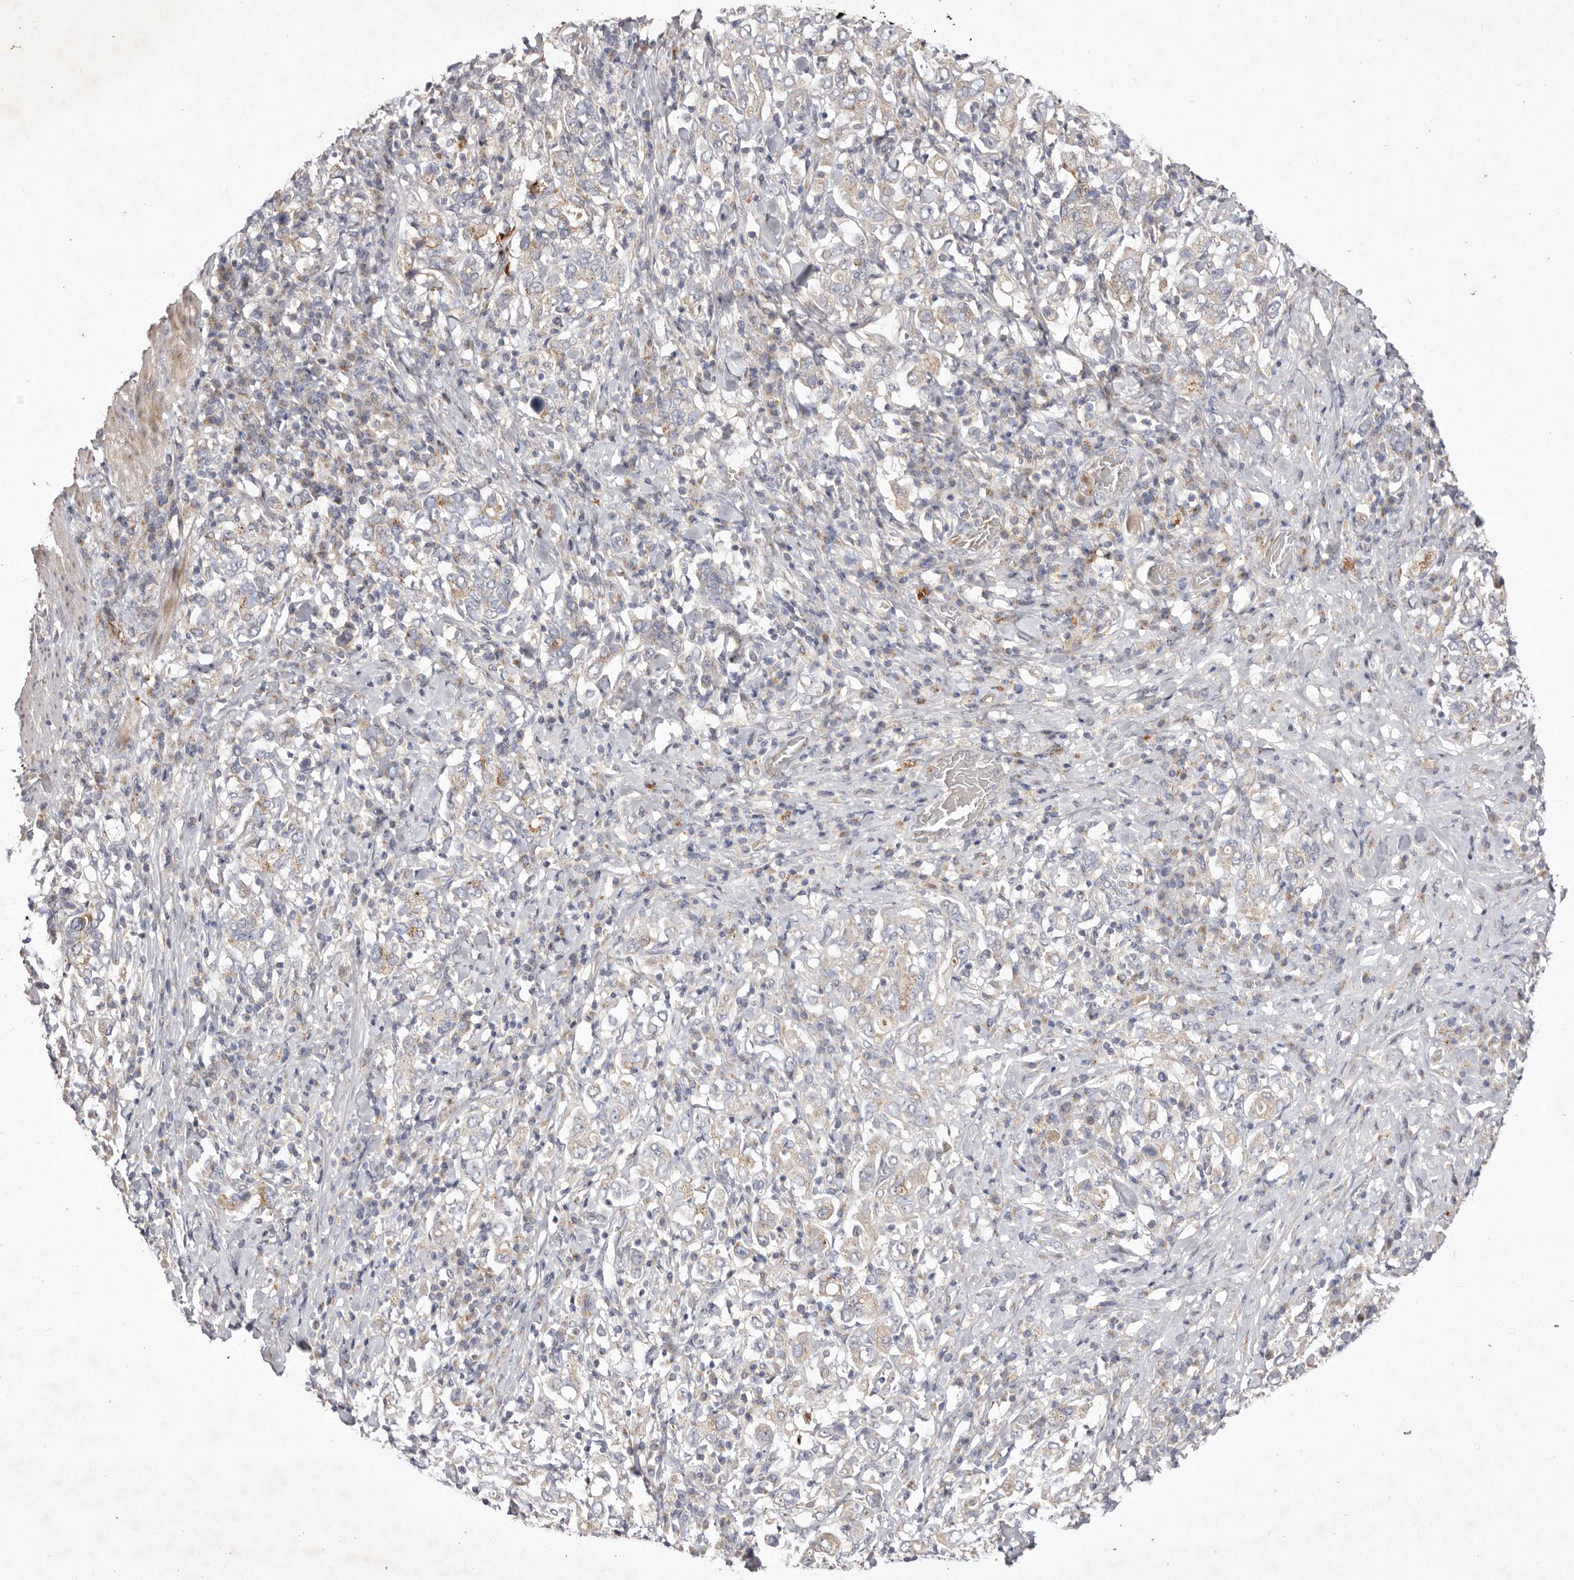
{"staining": {"intensity": "moderate", "quantity": "<25%", "location": "cytoplasmic/membranous"}, "tissue": "stomach cancer", "cell_type": "Tumor cells", "image_type": "cancer", "snomed": [{"axis": "morphology", "description": "Adenocarcinoma, NOS"}, {"axis": "topography", "description": "Stomach, upper"}], "caption": "Protein staining demonstrates moderate cytoplasmic/membranous staining in approximately <25% of tumor cells in stomach adenocarcinoma.", "gene": "USP24", "patient": {"sex": "male", "age": 62}}